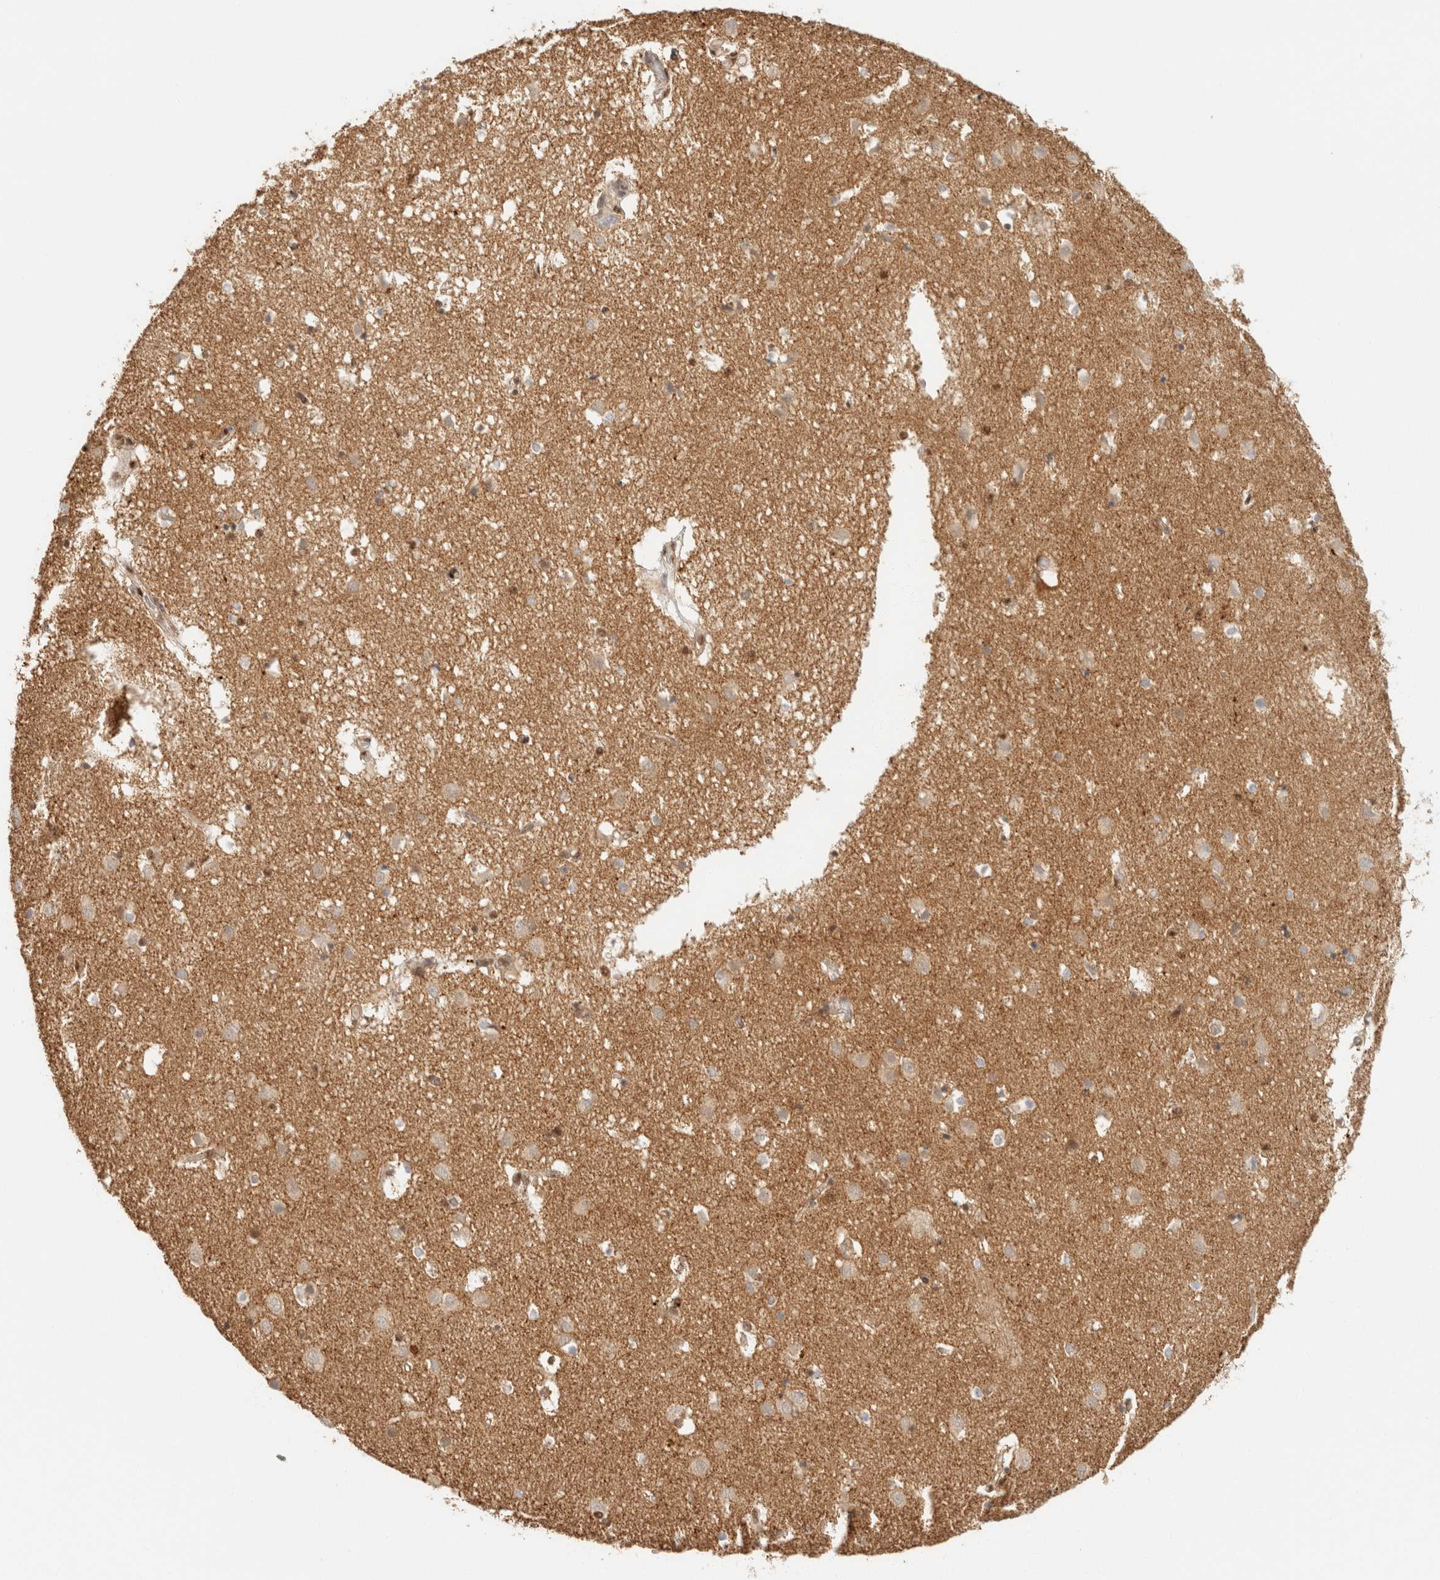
{"staining": {"intensity": "moderate", "quantity": "25%-75%", "location": "nuclear"}, "tissue": "caudate", "cell_type": "Glial cells", "image_type": "normal", "snomed": [{"axis": "morphology", "description": "Normal tissue, NOS"}, {"axis": "topography", "description": "Lateral ventricle wall"}], "caption": "Immunohistochemical staining of normal caudate demonstrates moderate nuclear protein staining in about 25%-75% of glial cells.", "gene": "ZNF768", "patient": {"sex": "male", "age": 70}}